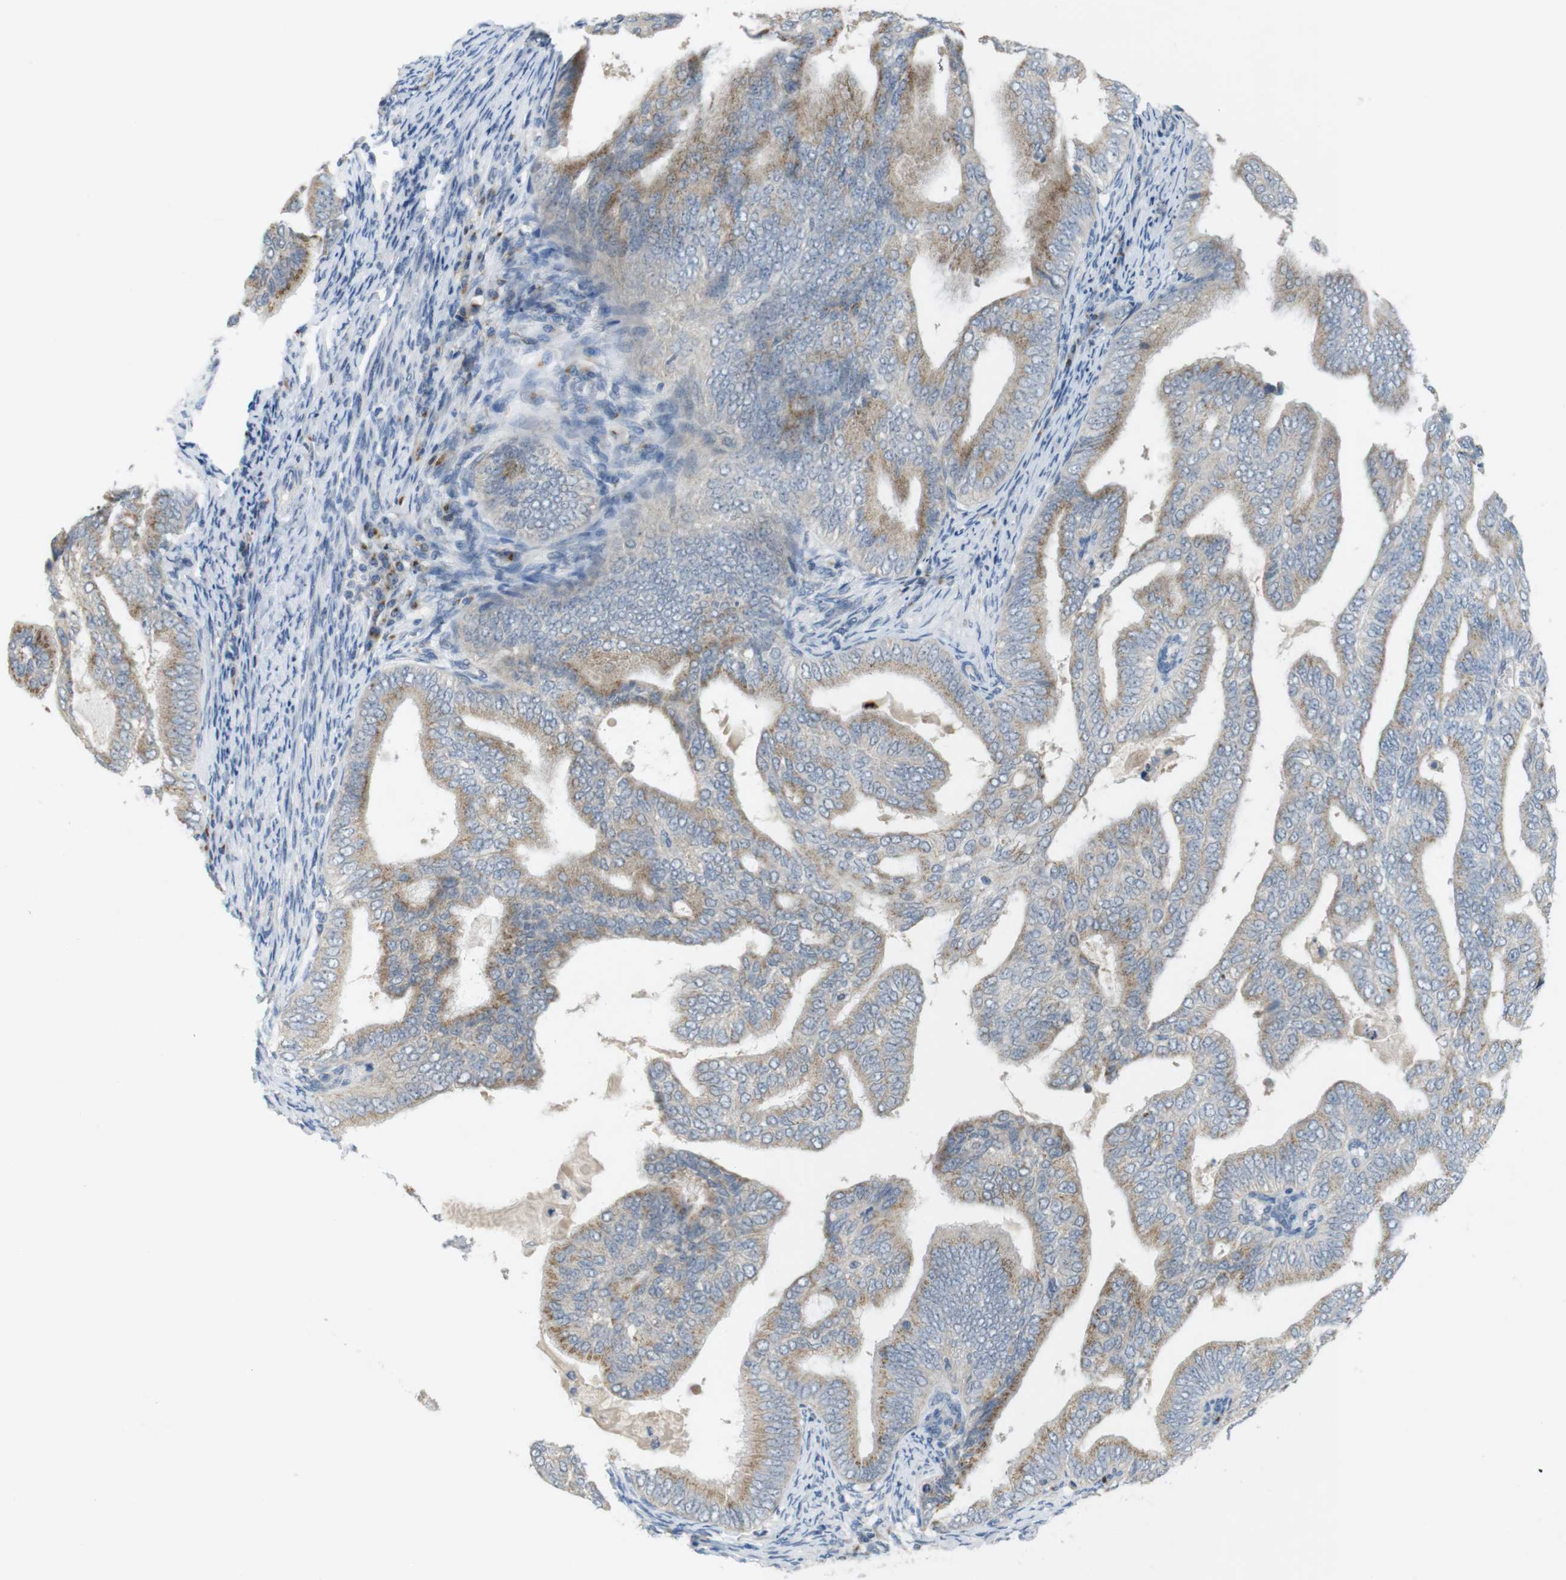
{"staining": {"intensity": "moderate", "quantity": "25%-75%", "location": "cytoplasmic/membranous"}, "tissue": "endometrial cancer", "cell_type": "Tumor cells", "image_type": "cancer", "snomed": [{"axis": "morphology", "description": "Adenocarcinoma, NOS"}, {"axis": "topography", "description": "Endometrium"}], "caption": "Immunohistochemical staining of human adenocarcinoma (endometrial) shows moderate cytoplasmic/membranous protein expression in about 25%-75% of tumor cells.", "gene": "YIPF3", "patient": {"sex": "female", "age": 58}}